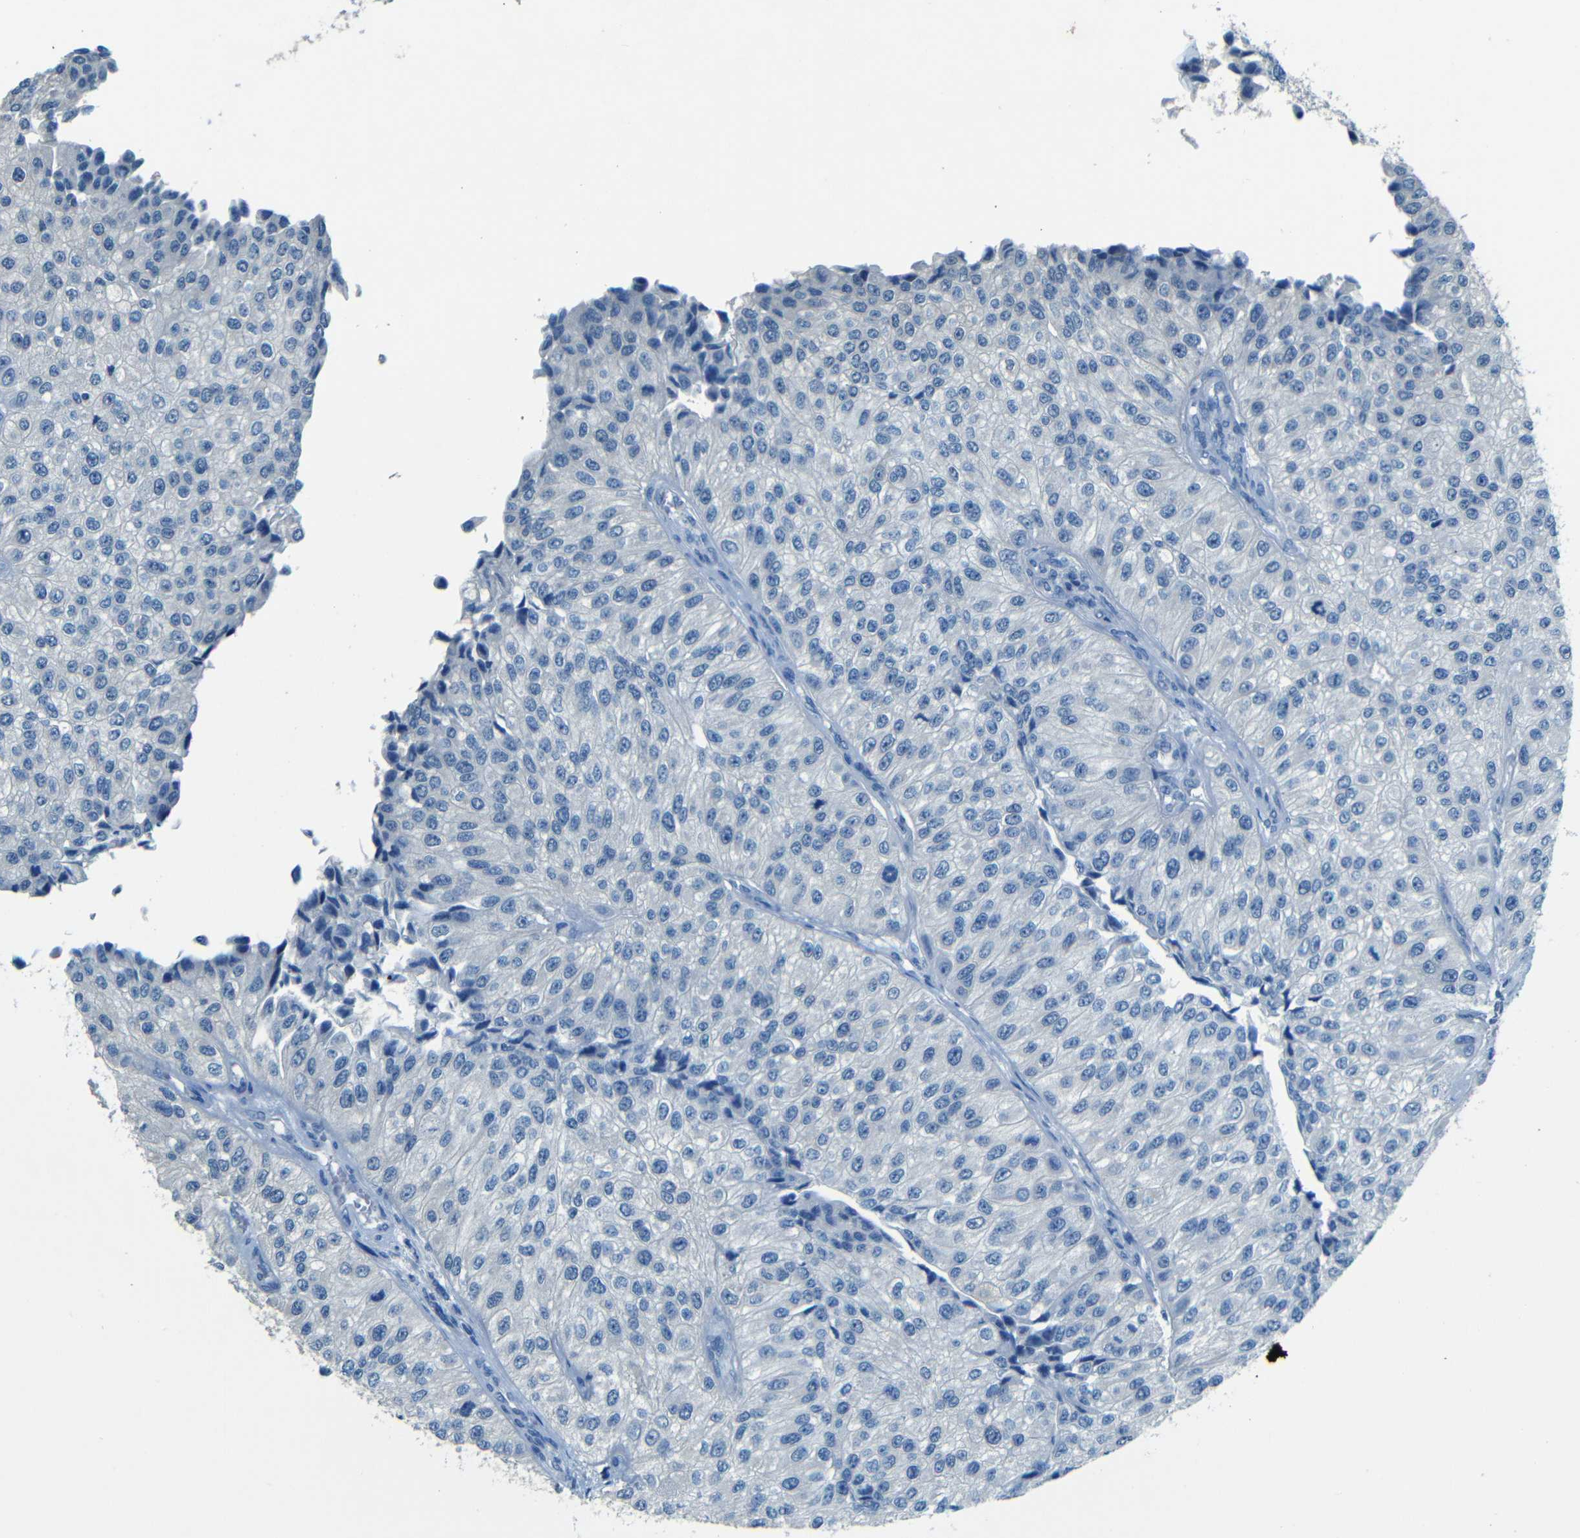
{"staining": {"intensity": "negative", "quantity": "none", "location": "none"}, "tissue": "urothelial cancer", "cell_type": "Tumor cells", "image_type": "cancer", "snomed": [{"axis": "morphology", "description": "Urothelial carcinoma, High grade"}, {"axis": "topography", "description": "Kidney"}, {"axis": "topography", "description": "Urinary bladder"}], "caption": "This is an IHC histopathology image of human urothelial cancer. There is no expression in tumor cells.", "gene": "ZMAT1", "patient": {"sex": "male", "age": 77}}